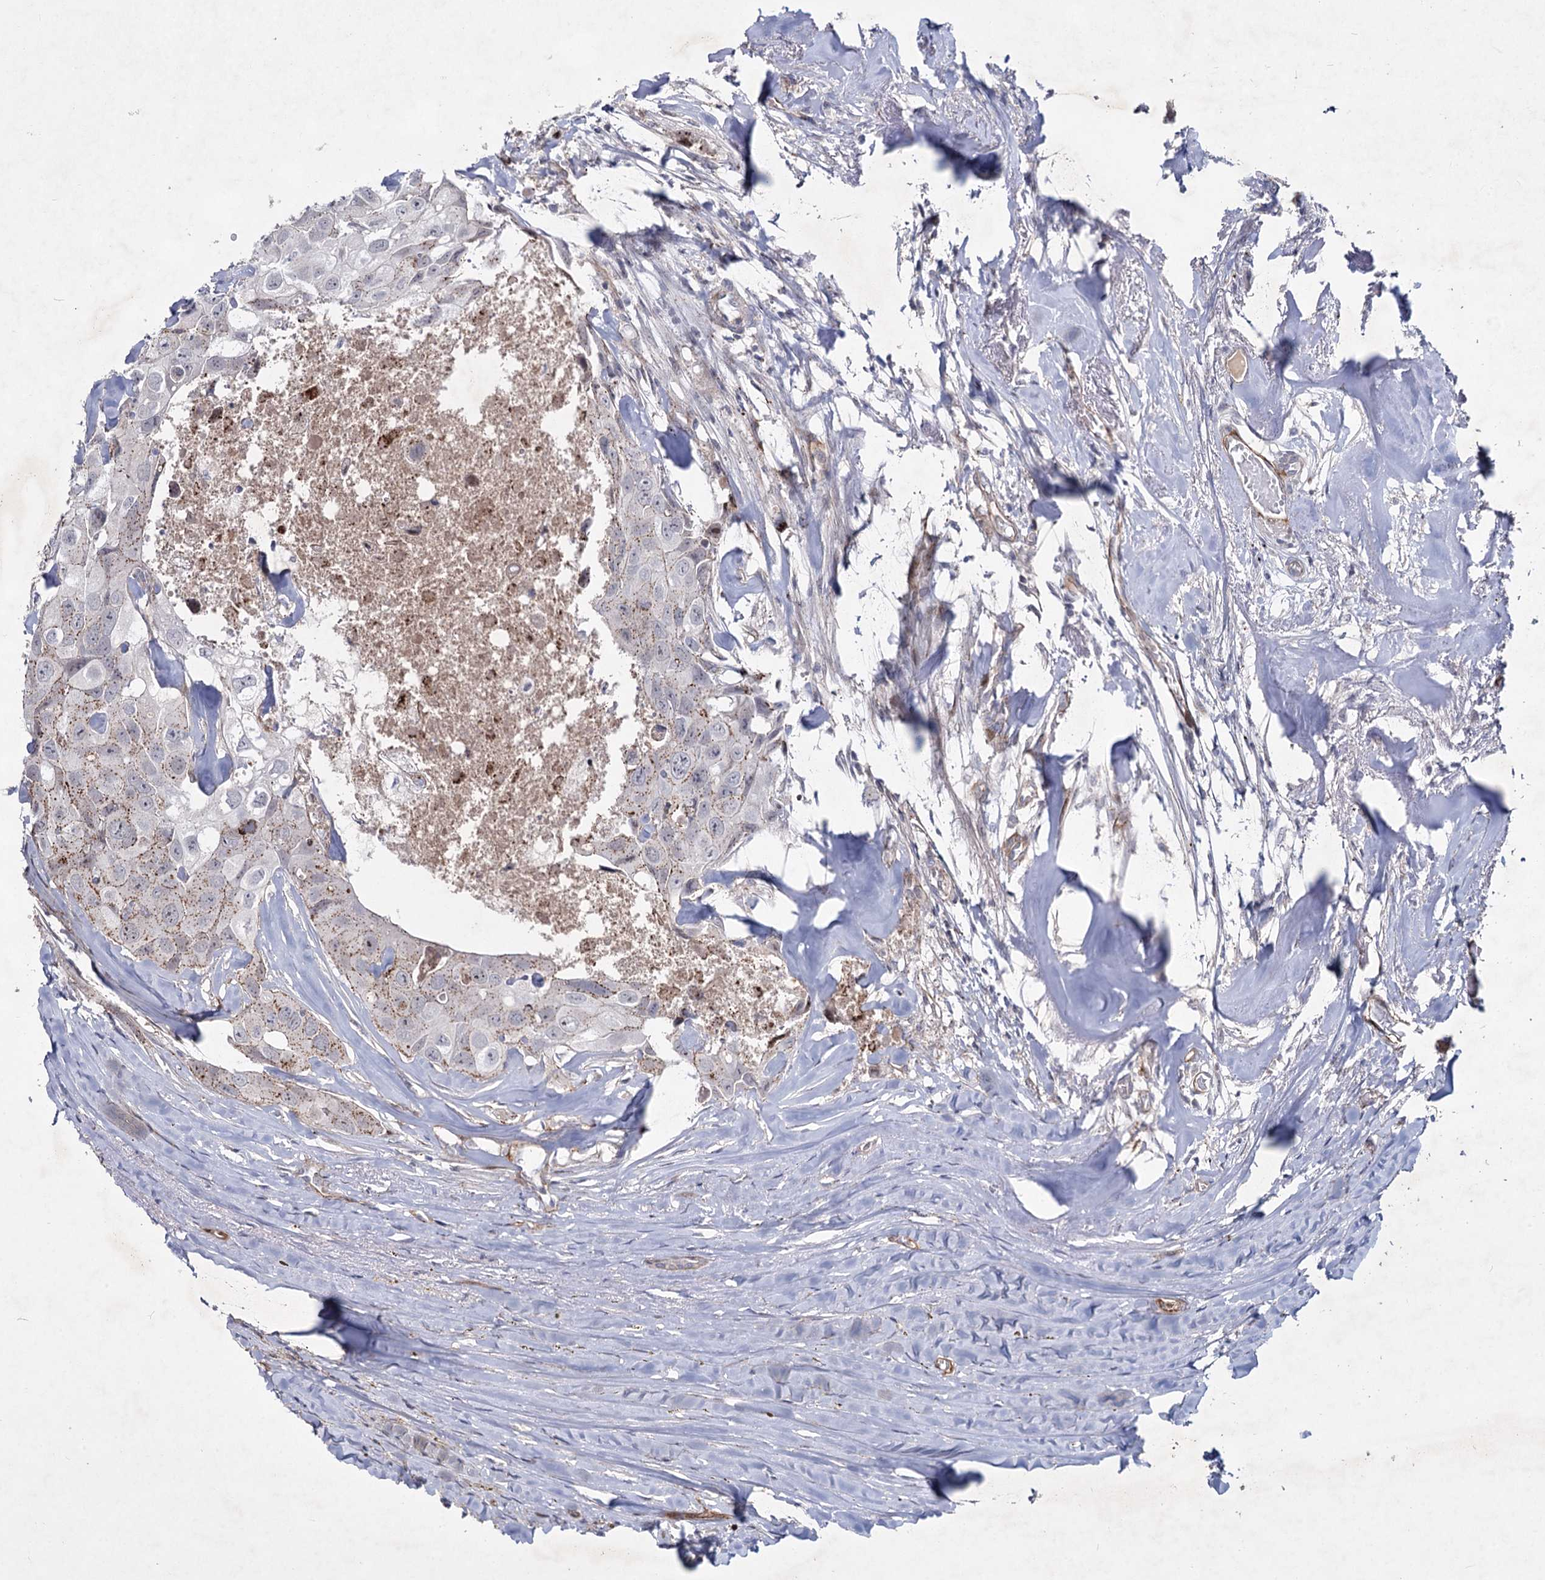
{"staining": {"intensity": "moderate", "quantity": "<25%", "location": "cytoplasmic/membranous"}, "tissue": "head and neck cancer", "cell_type": "Tumor cells", "image_type": "cancer", "snomed": [{"axis": "morphology", "description": "Adenocarcinoma, NOS"}, {"axis": "morphology", "description": "Adenocarcinoma, metastatic, NOS"}, {"axis": "topography", "description": "Head-Neck"}], "caption": "This is an image of immunohistochemistry staining of head and neck adenocarcinoma, which shows moderate expression in the cytoplasmic/membranous of tumor cells.", "gene": "ATL2", "patient": {"sex": "male", "age": 75}}